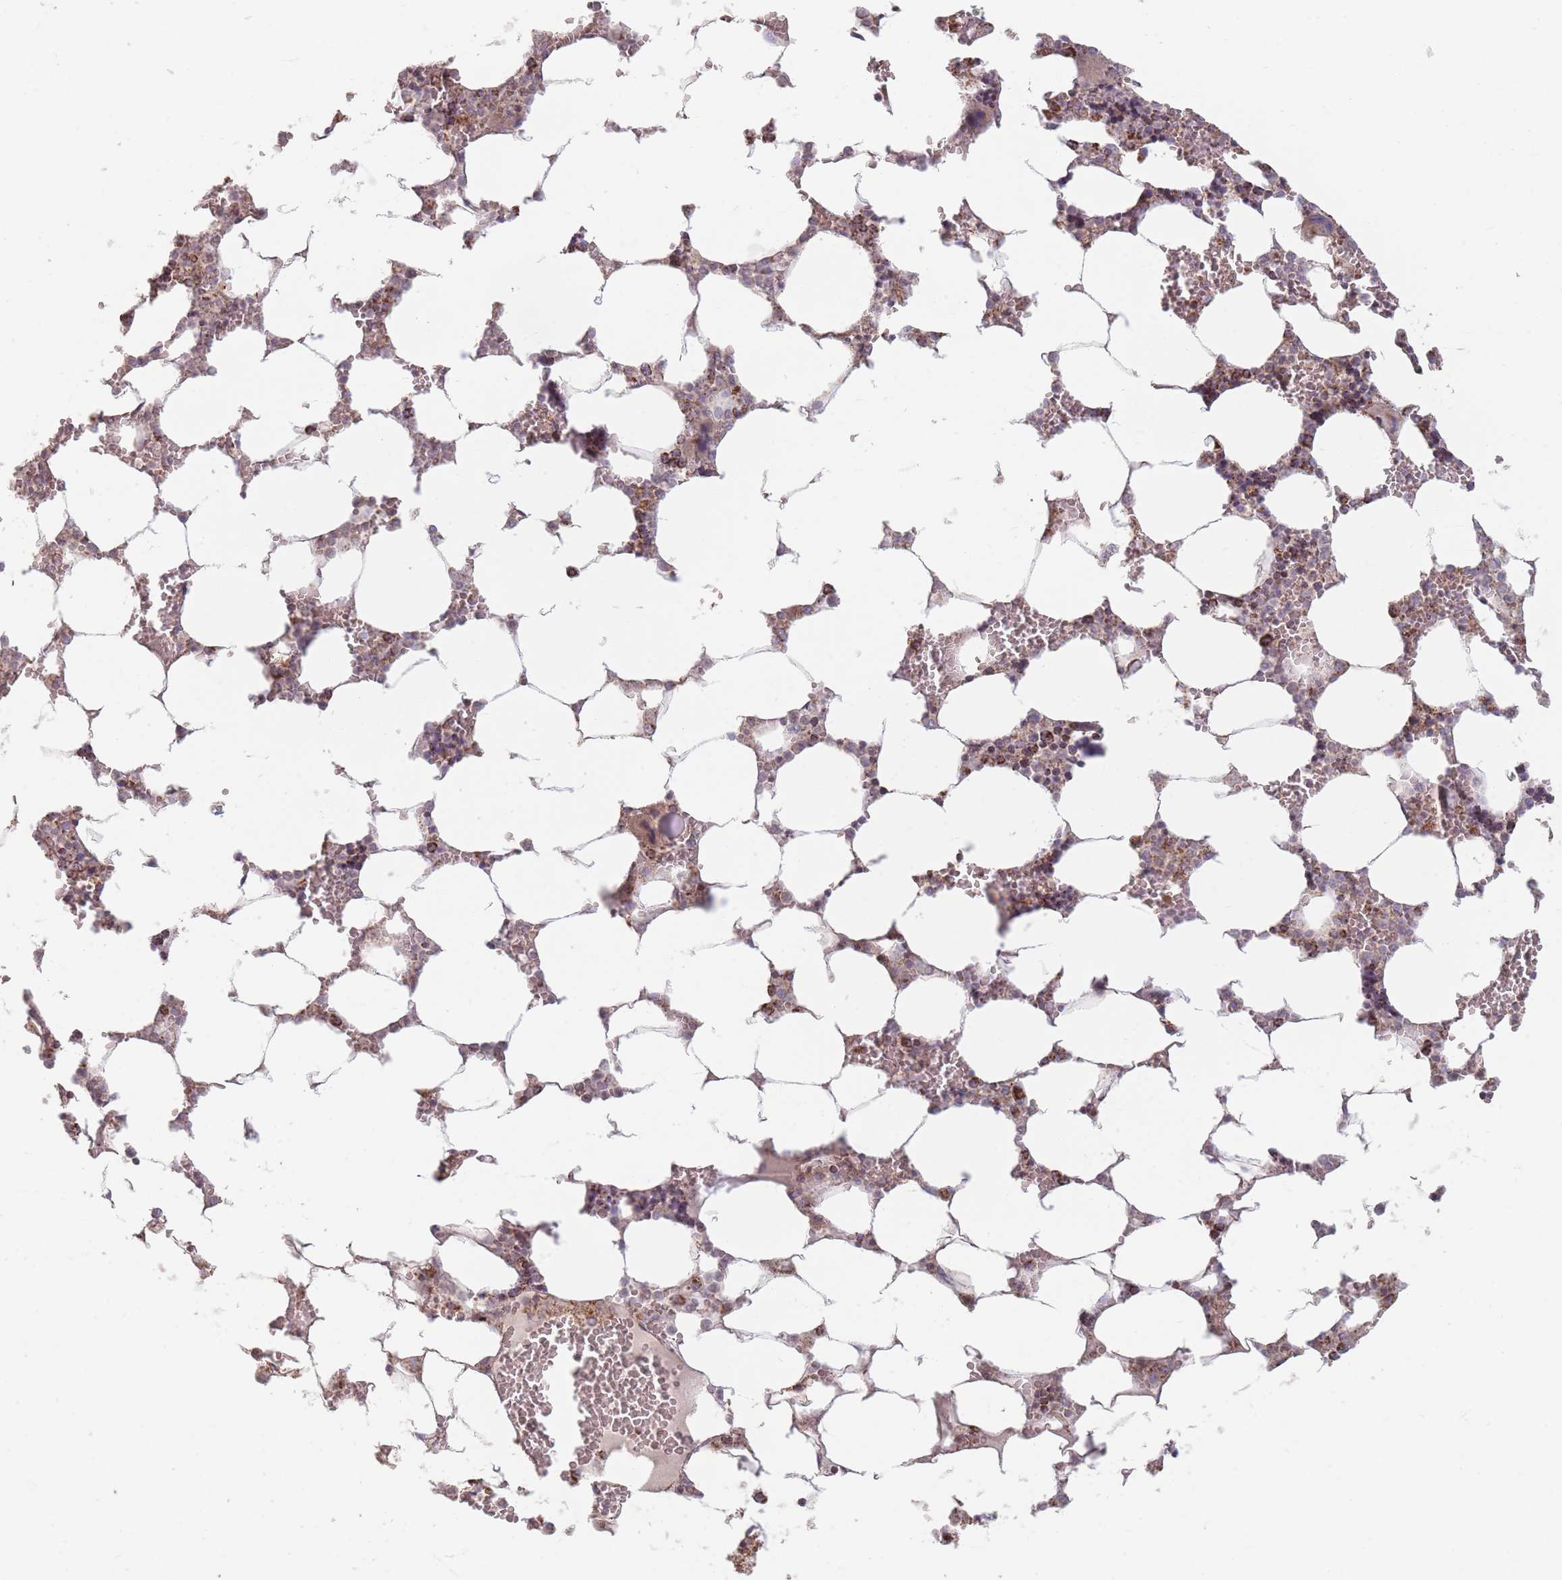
{"staining": {"intensity": "moderate", "quantity": "25%-75%", "location": "cytoplasmic/membranous"}, "tissue": "bone marrow", "cell_type": "Hematopoietic cells", "image_type": "normal", "snomed": [{"axis": "morphology", "description": "Normal tissue, NOS"}, {"axis": "topography", "description": "Bone marrow"}], "caption": "Hematopoietic cells reveal moderate cytoplasmic/membranous expression in approximately 25%-75% of cells in normal bone marrow.", "gene": "ESRP2", "patient": {"sex": "male", "age": 64}}